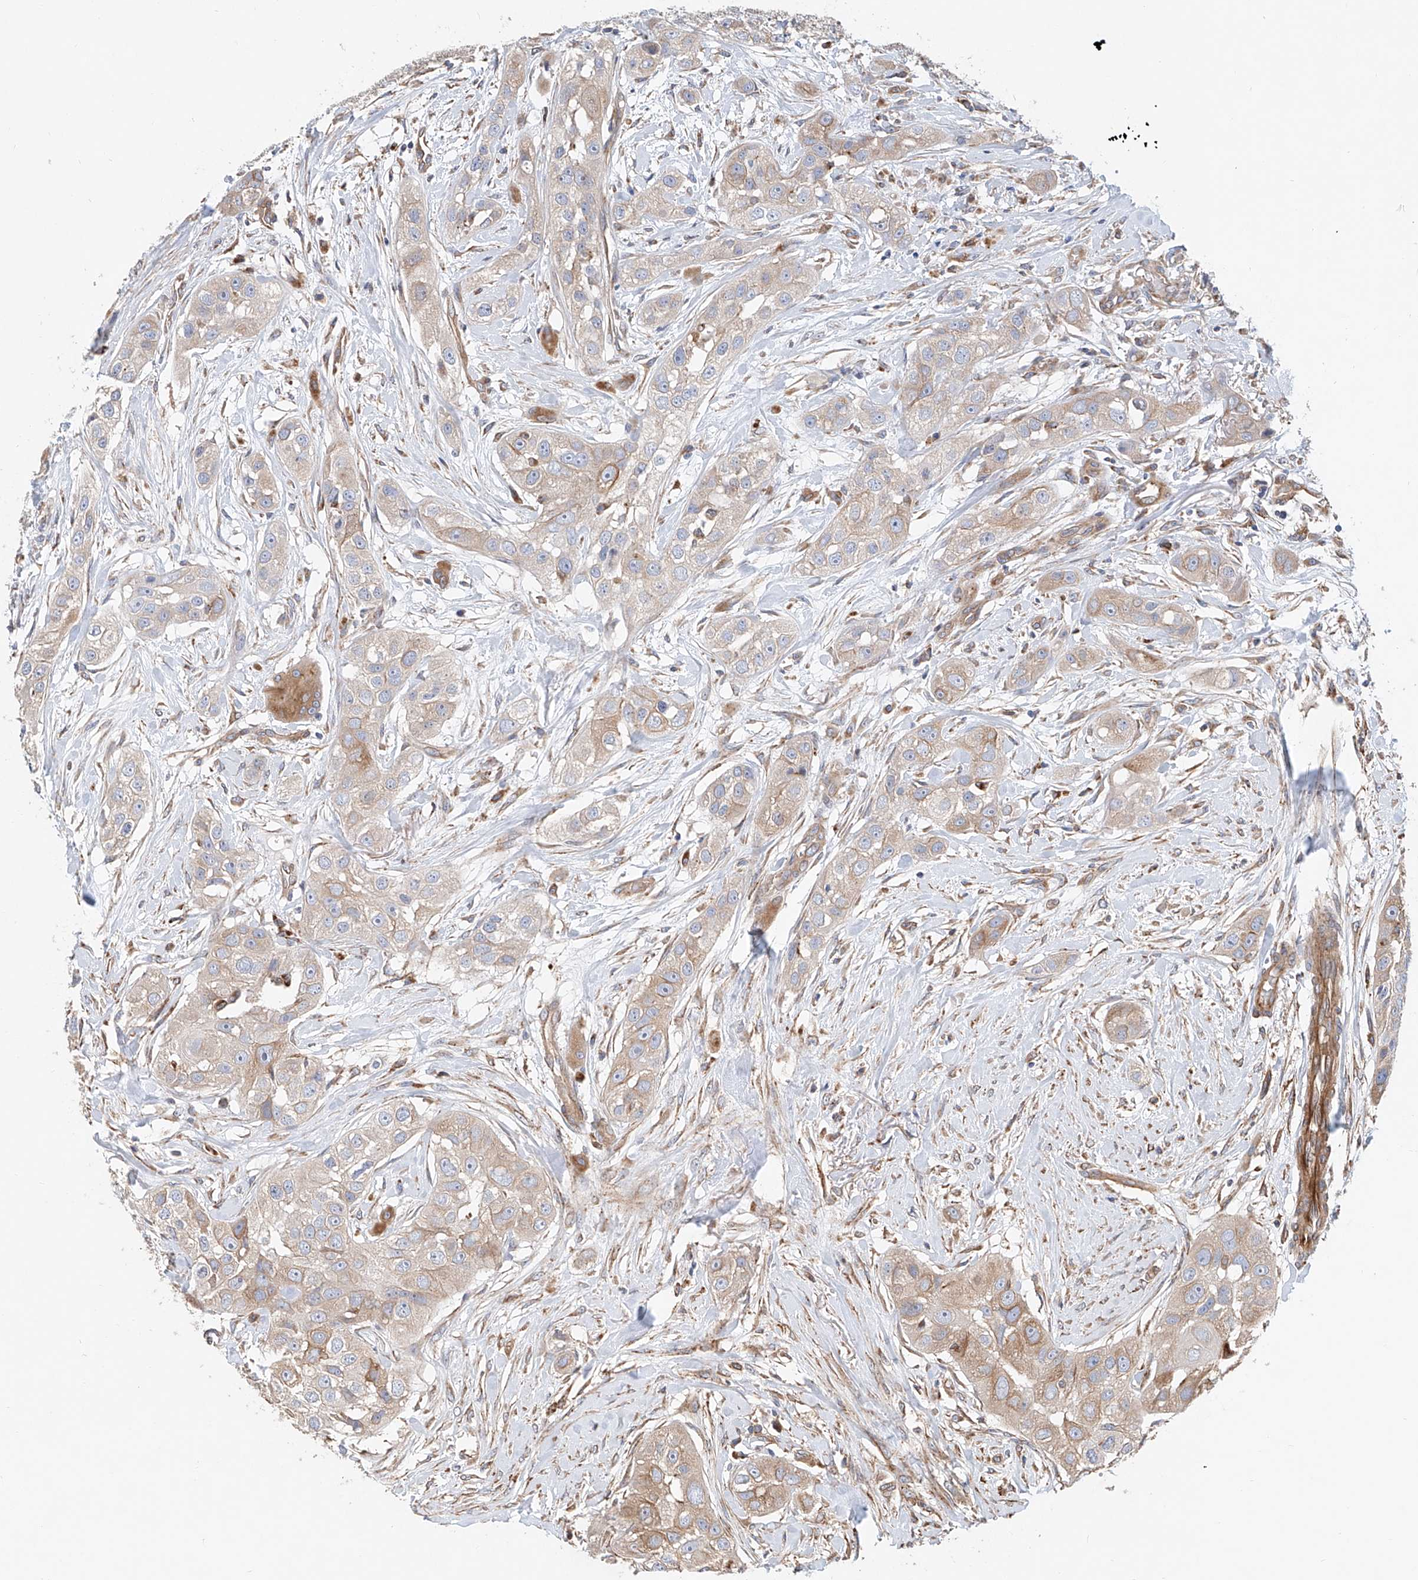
{"staining": {"intensity": "weak", "quantity": "25%-75%", "location": "cytoplasmic/membranous"}, "tissue": "head and neck cancer", "cell_type": "Tumor cells", "image_type": "cancer", "snomed": [{"axis": "morphology", "description": "Normal tissue, NOS"}, {"axis": "morphology", "description": "Squamous cell carcinoma, NOS"}, {"axis": "topography", "description": "Skeletal muscle"}, {"axis": "topography", "description": "Head-Neck"}], "caption": "About 25%-75% of tumor cells in head and neck cancer (squamous cell carcinoma) show weak cytoplasmic/membranous protein staining as visualized by brown immunohistochemical staining.", "gene": "HGSNAT", "patient": {"sex": "male", "age": 51}}